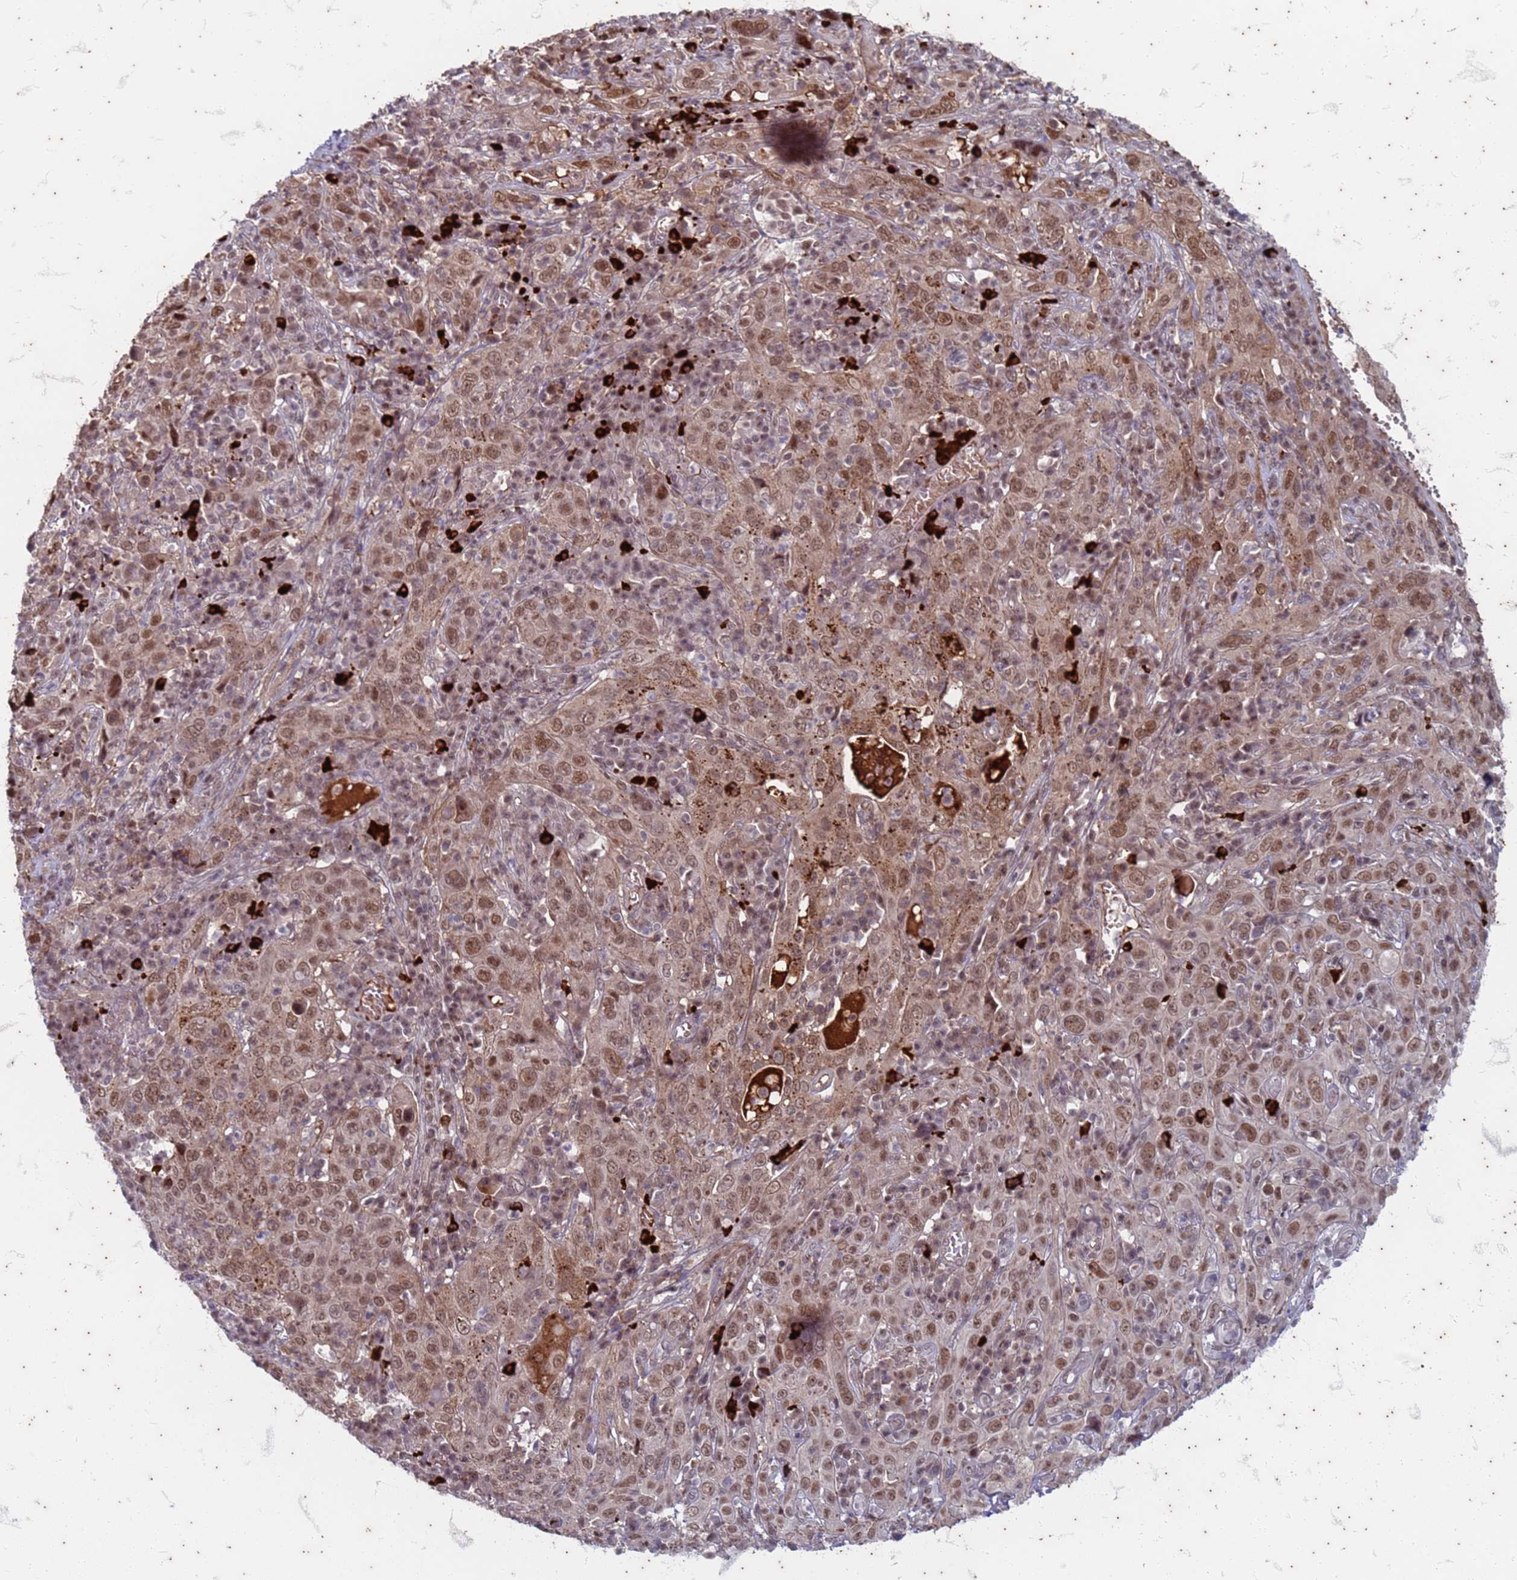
{"staining": {"intensity": "moderate", "quantity": ">75%", "location": "nuclear"}, "tissue": "cervical cancer", "cell_type": "Tumor cells", "image_type": "cancer", "snomed": [{"axis": "morphology", "description": "Squamous cell carcinoma, NOS"}, {"axis": "topography", "description": "Cervix"}], "caption": "Immunohistochemistry photomicrograph of neoplastic tissue: human cervical cancer (squamous cell carcinoma) stained using immunohistochemistry exhibits medium levels of moderate protein expression localized specifically in the nuclear of tumor cells, appearing as a nuclear brown color.", "gene": "TRMT6", "patient": {"sex": "female", "age": 46}}